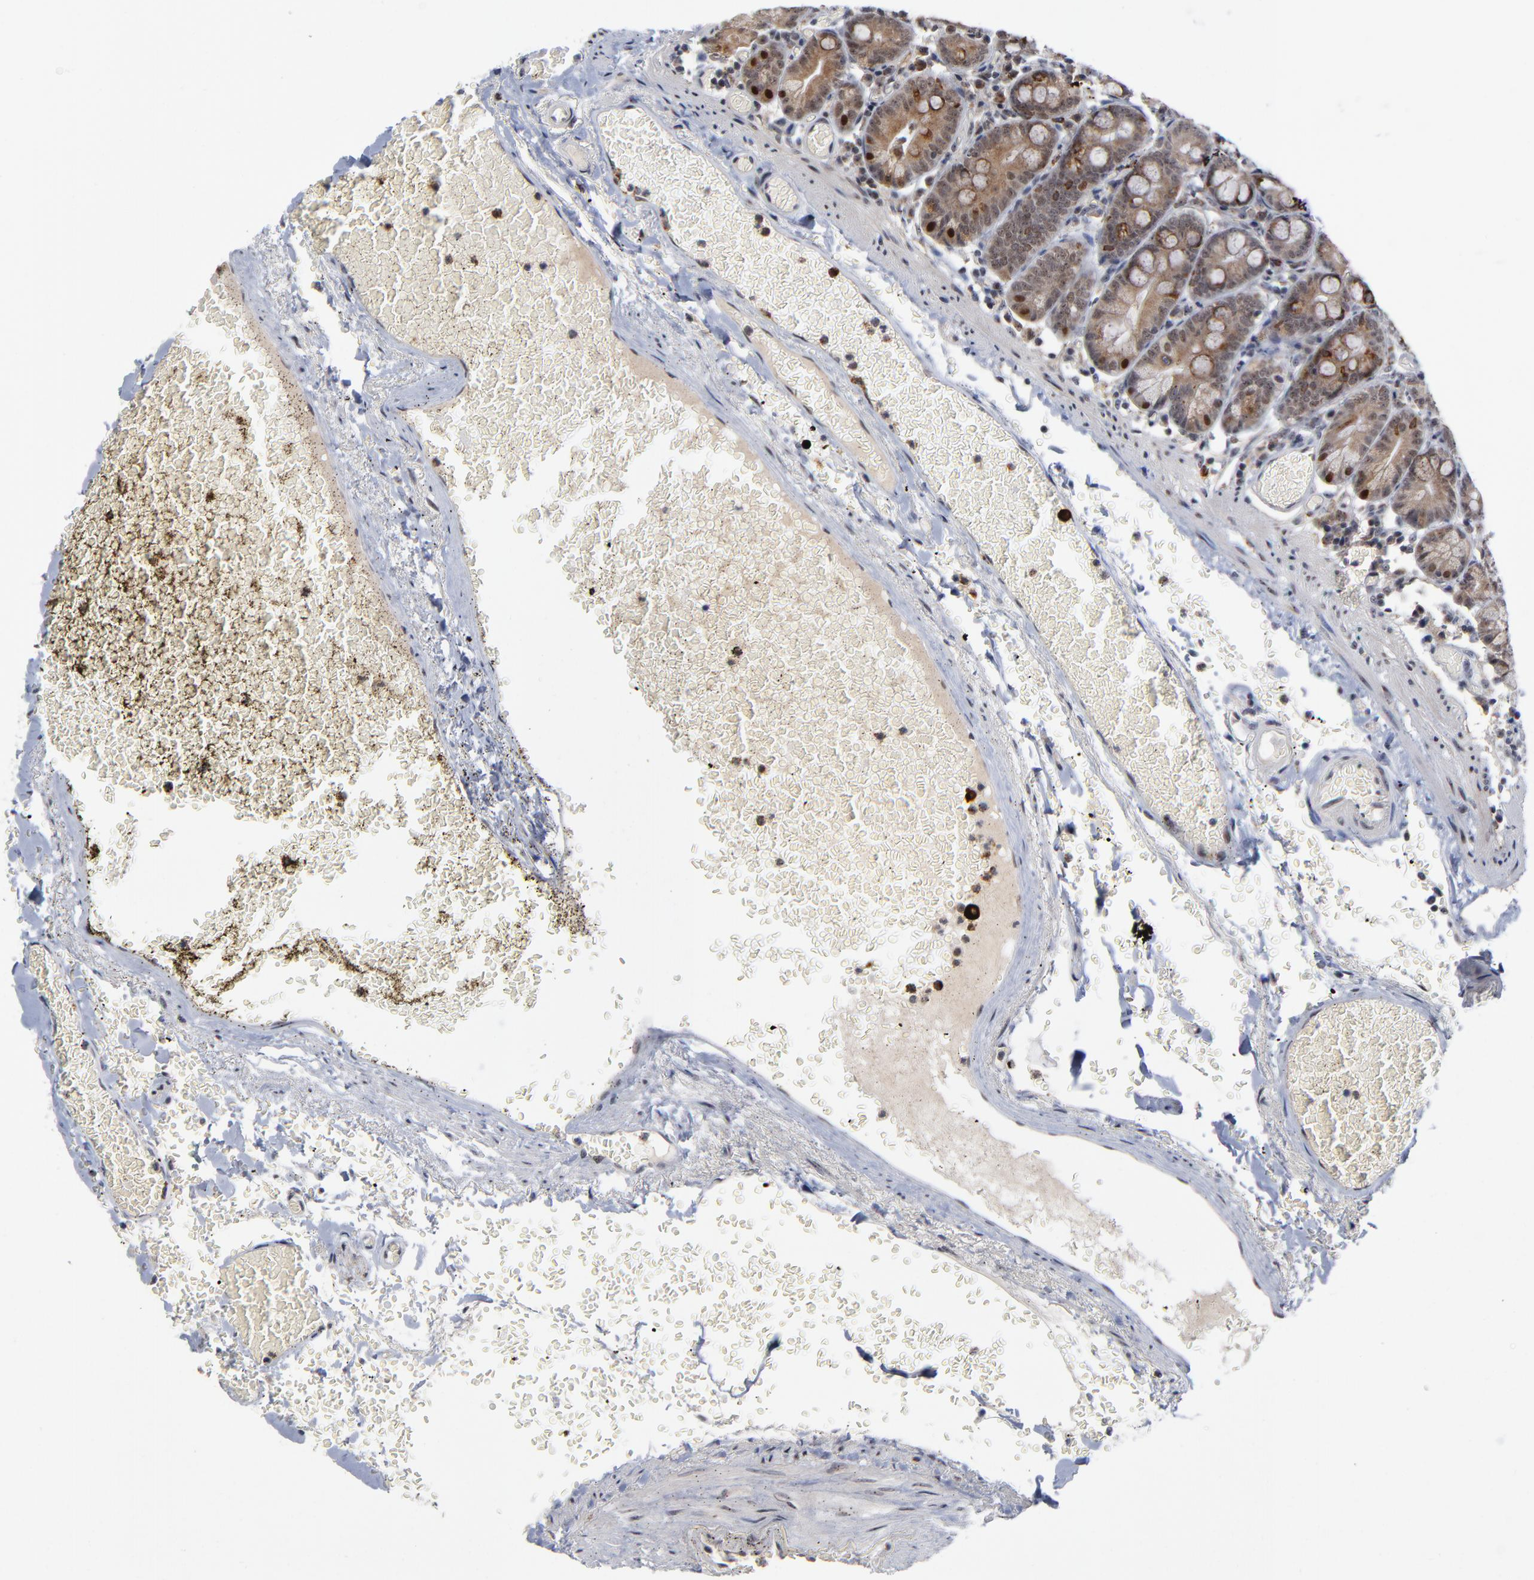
{"staining": {"intensity": "strong", "quantity": ">75%", "location": "cytoplasmic/membranous,nuclear"}, "tissue": "small intestine", "cell_type": "Glandular cells", "image_type": "normal", "snomed": [{"axis": "morphology", "description": "Normal tissue, NOS"}, {"axis": "topography", "description": "Small intestine"}], "caption": "Protein analysis of normal small intestine exhibits strong cytoplasmic/membranous,nuclear staining in approximately >75% of glandular cells.", "gene": "ZNF419", "patient": {"sex": "male", "age": 71}}